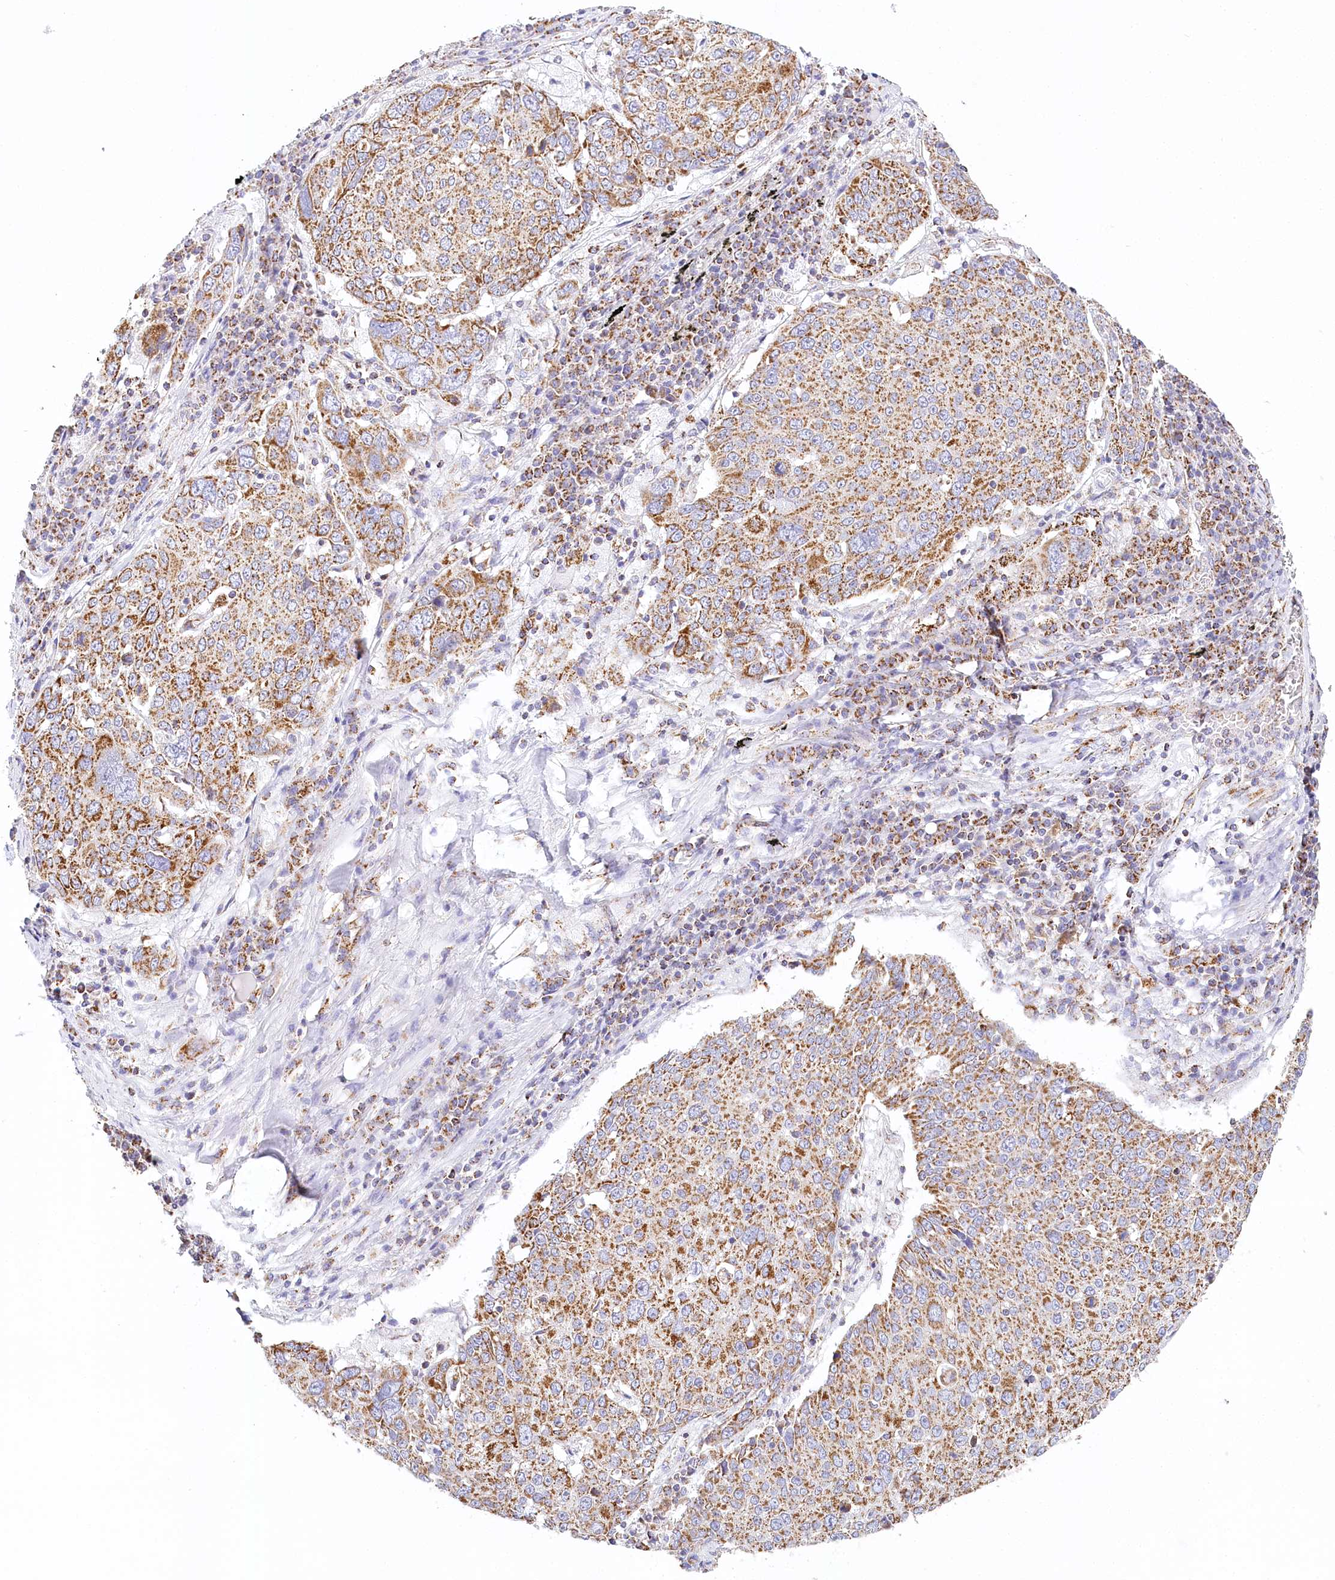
{"staining": {"intensity": "strong", "quantity": ">75%", "location": "cytoplasmic/membranous"}, "tissue": "lung cancer", "cell_type": "Tumor cells", "image_type": "cancer", "snomed": [{"axis": "morphology", "description": "Squamous cell carcinoma, NOS"}, {"axis": "topography", "description": "Lung"}], "caption": "High-power microscopy captured an IHC histopathology image of squamous cell carcinoma (lung), revealing strong cytoplasmic/membranous staining in approximately >75% of tumor cells.", "gene": "LSS", "patient": {"sex": "male", "age": 65}}